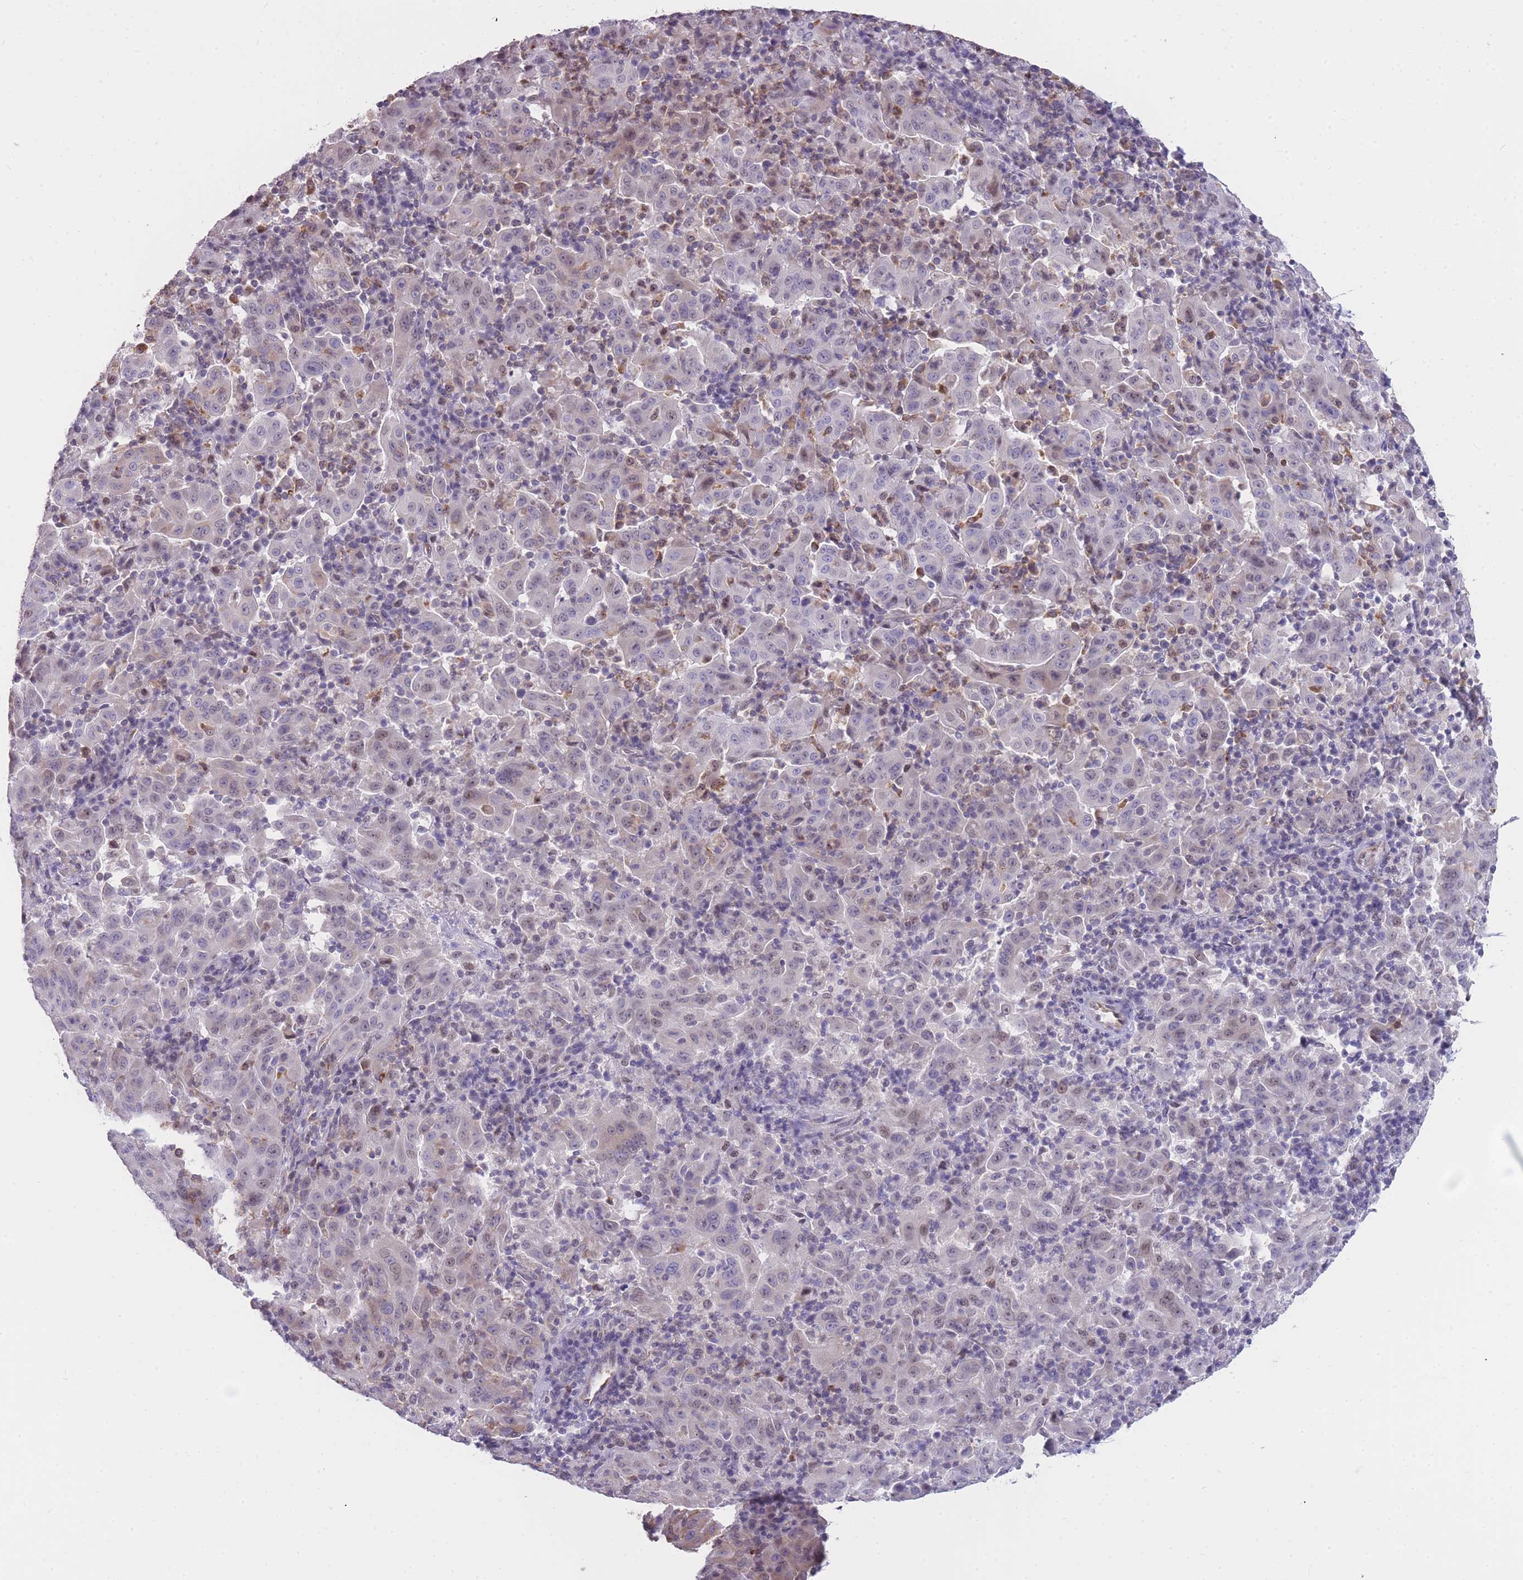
{"staining": {"intensity": "weak", "quantity": "25%-75%", "location": "cytoplasmic/membranous"}, "tissue": "pancreatic cancer", "cell_type": "Tumor cells", "image_type": "cancer", "snomed": [{"axis": "morphology", "description": "Adenocarcinoma, NOS"}, {"axis": "topography", "description": "Pancreas"}], "caption": "This is a micrograph of immunohistochemistry staining of pancreatic cancer, which shows weak positivity in the cytoplasmic/membranous of tumor cells.", "gene": "ZNF662", "patient": {"sex": "male", "age": 63}}